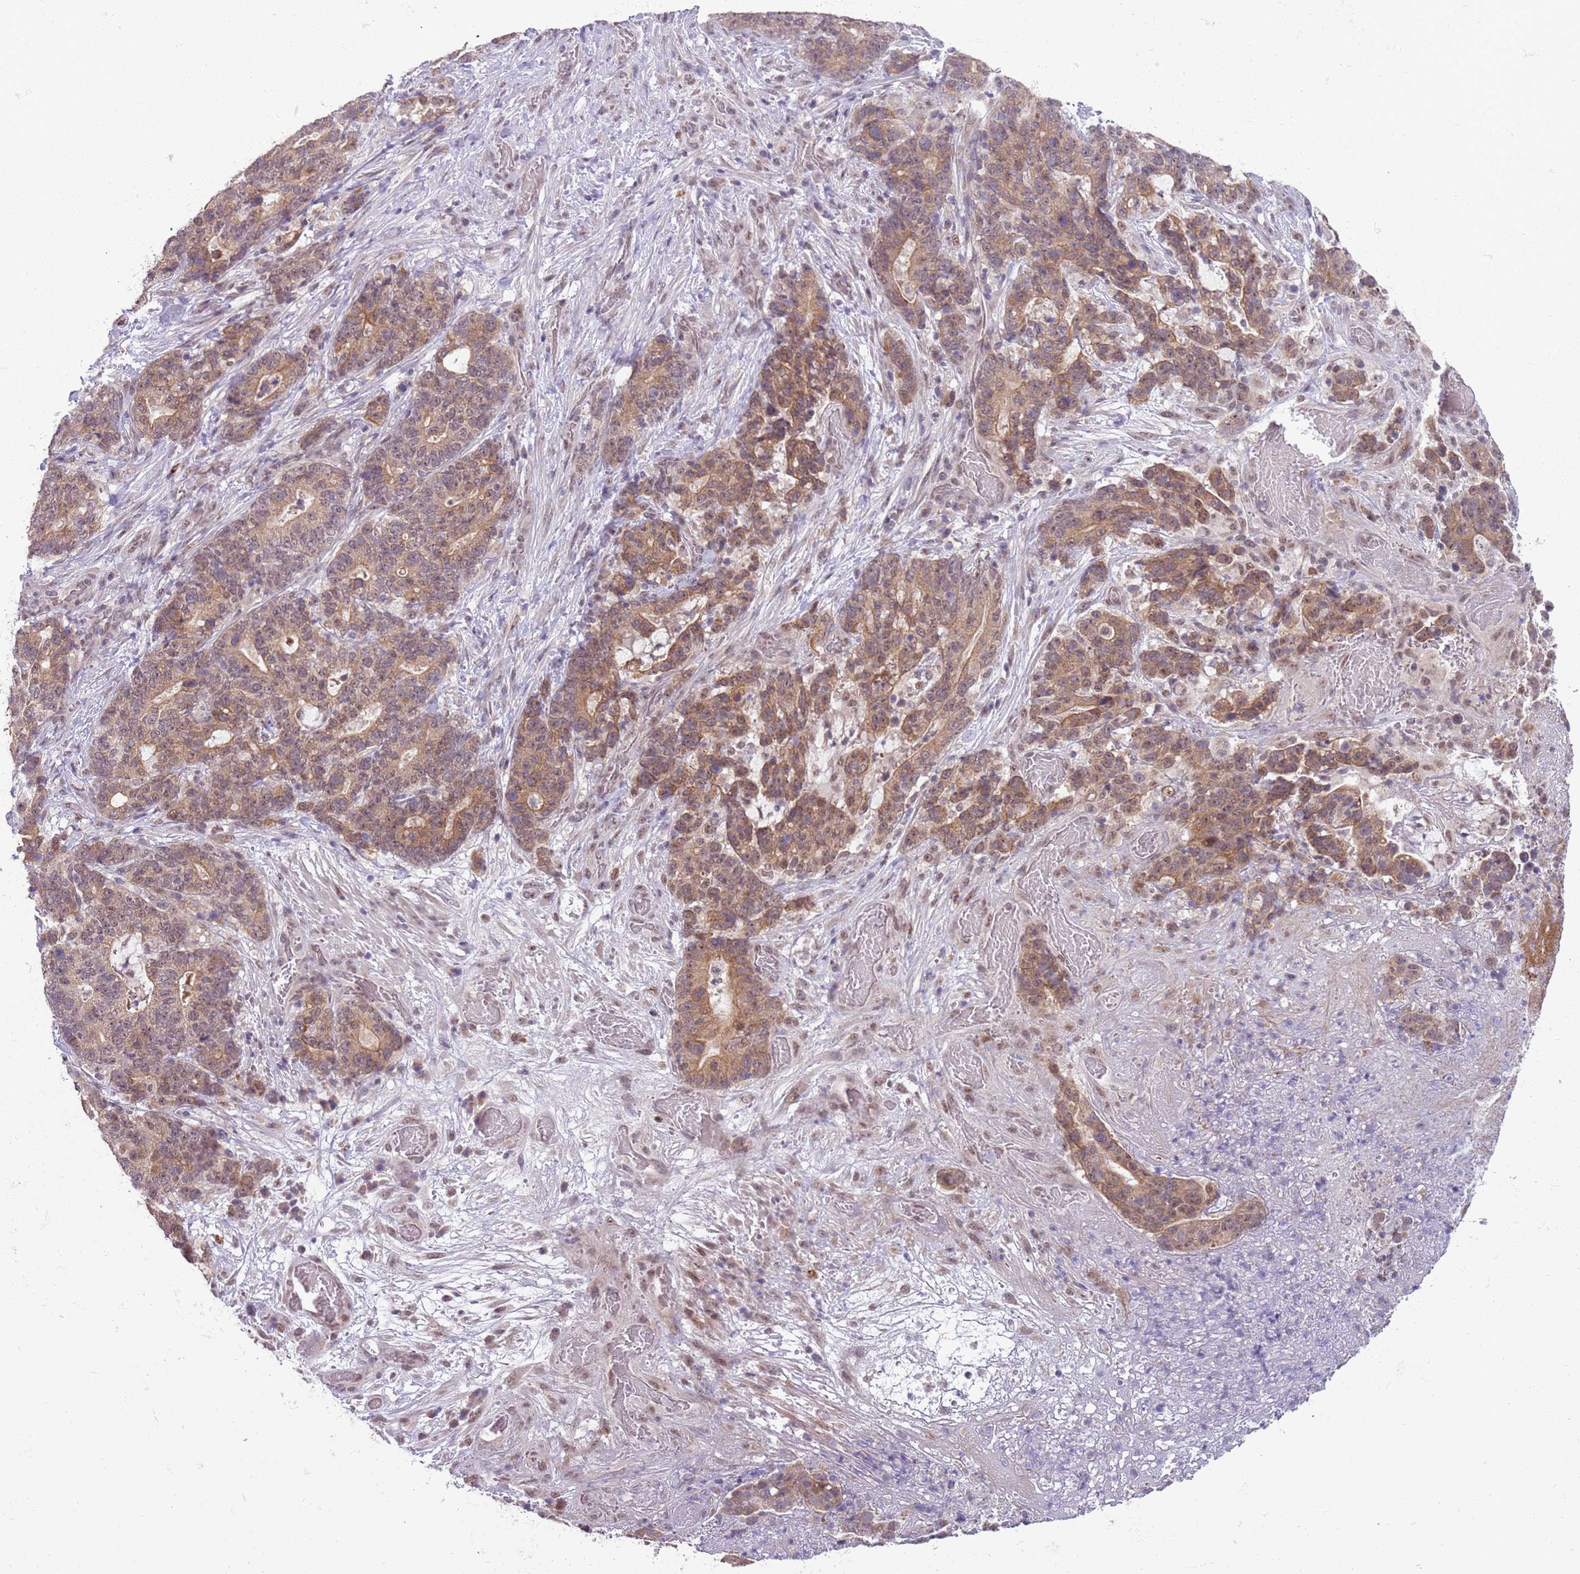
{"staining": {"intensity": "moderate", "quantity": ">75%", "location": "cytoplasmic/membranous,nuclear"}, "tissue": "stomach cancer", "cell_type": "Tumor cells", "image_type": "cancer", "snomed": [{"axis": "morphology", "description": "Normal tissue, NOS"}, {"axis": "morphology", "description": "Adenocarcinoma, NOS"}, {"axis": "topography", "description": "Stomach"}], "caption": "High-magnification brightfield microscopy of stomach cancer stained with DAB (3,3'-diaminobenzidine) (brown) and counterstained with hematoxylin (blue). tumor cells exhibit moderate cytoplasmic/membranous and nuclear staining is seen in about>75% of cells.", "gene": "FAM120AOS", "patient": {"sex": "female", "age": 64}}